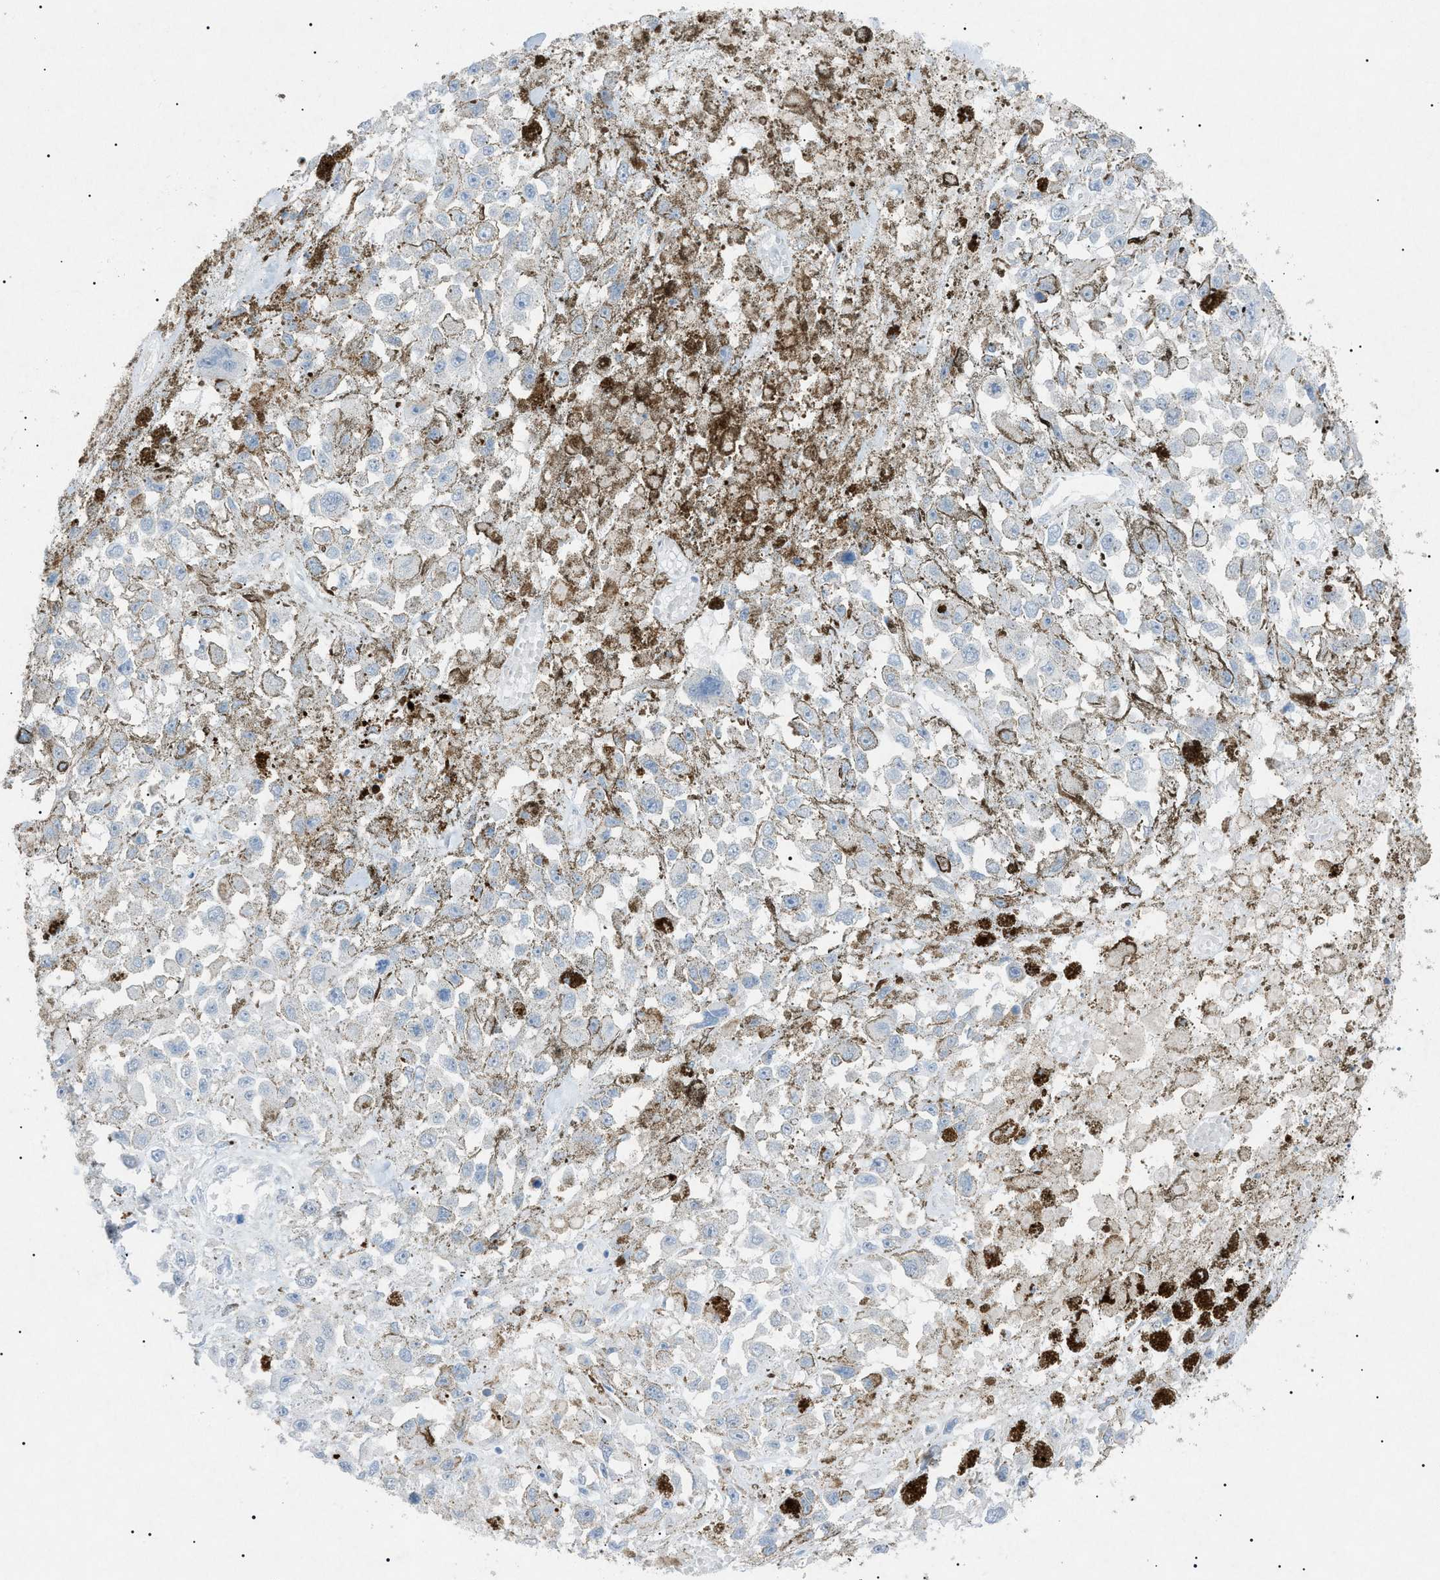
{"staining": {"intensity": "negative", "quantity": "none", "location": "none"}, "tissue": "melanoma", "cell_type": "Tumor cells", "image_type": "cancer", "snomed": [{"axis": "morphology", "description": "Malignant melanoma, Metastatic site"}, {"axis": "topography", "description": "Lymph node"}], "caption": "Immunohistochemistry (IHC) of malignant melanoma (metastatic site) shows no expression in tumor cells.", "gene": "BTK", "patient": {"sex": "male", "age": 59}}